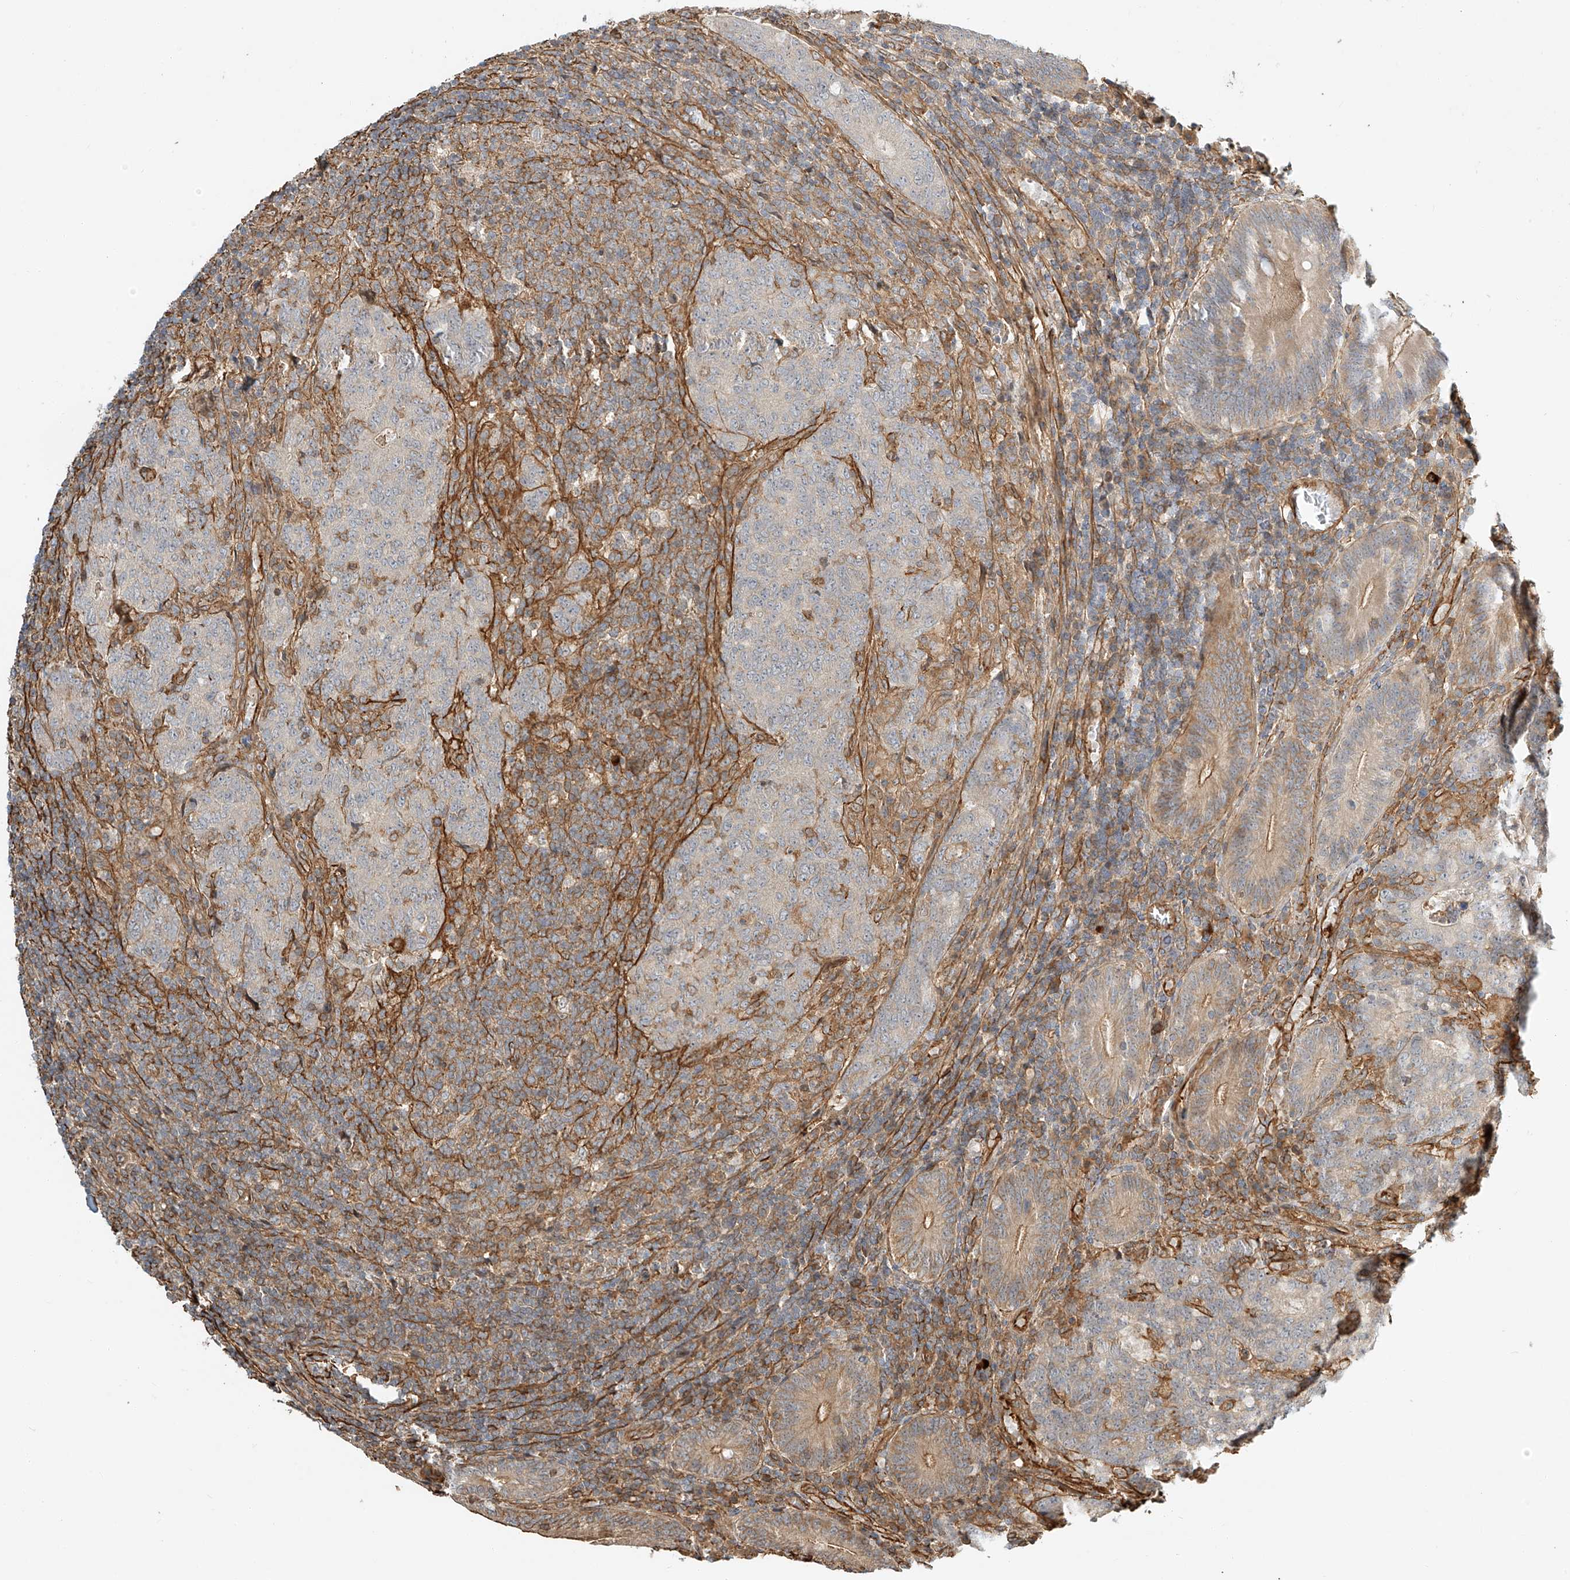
{"staining": {"intensity": "moderate", "quantity": "25%-75%", "location": "cytoplasmic/membranous"}, "tissue": "colorectal cancer", "cell_type": "Tumor cells", "image_type": "cancer", "snomed": [{"axis": "morphology", "description": "Normal tissue, NOS"}, {"axis": "morphology", "description": "Adenocarcinoma, NOS"}, {"axis": "topography", "description": "Colon"}], "caption": "Approximately 25%-75% of tumor cells in human adenocarcinoma (colorectal) display moderate cytoplasmic/membranous protein staining as visualized by brown immunohistochemical staining.", "gene": "CSMD3", "patient": {"sex": "female", "age": 75}}